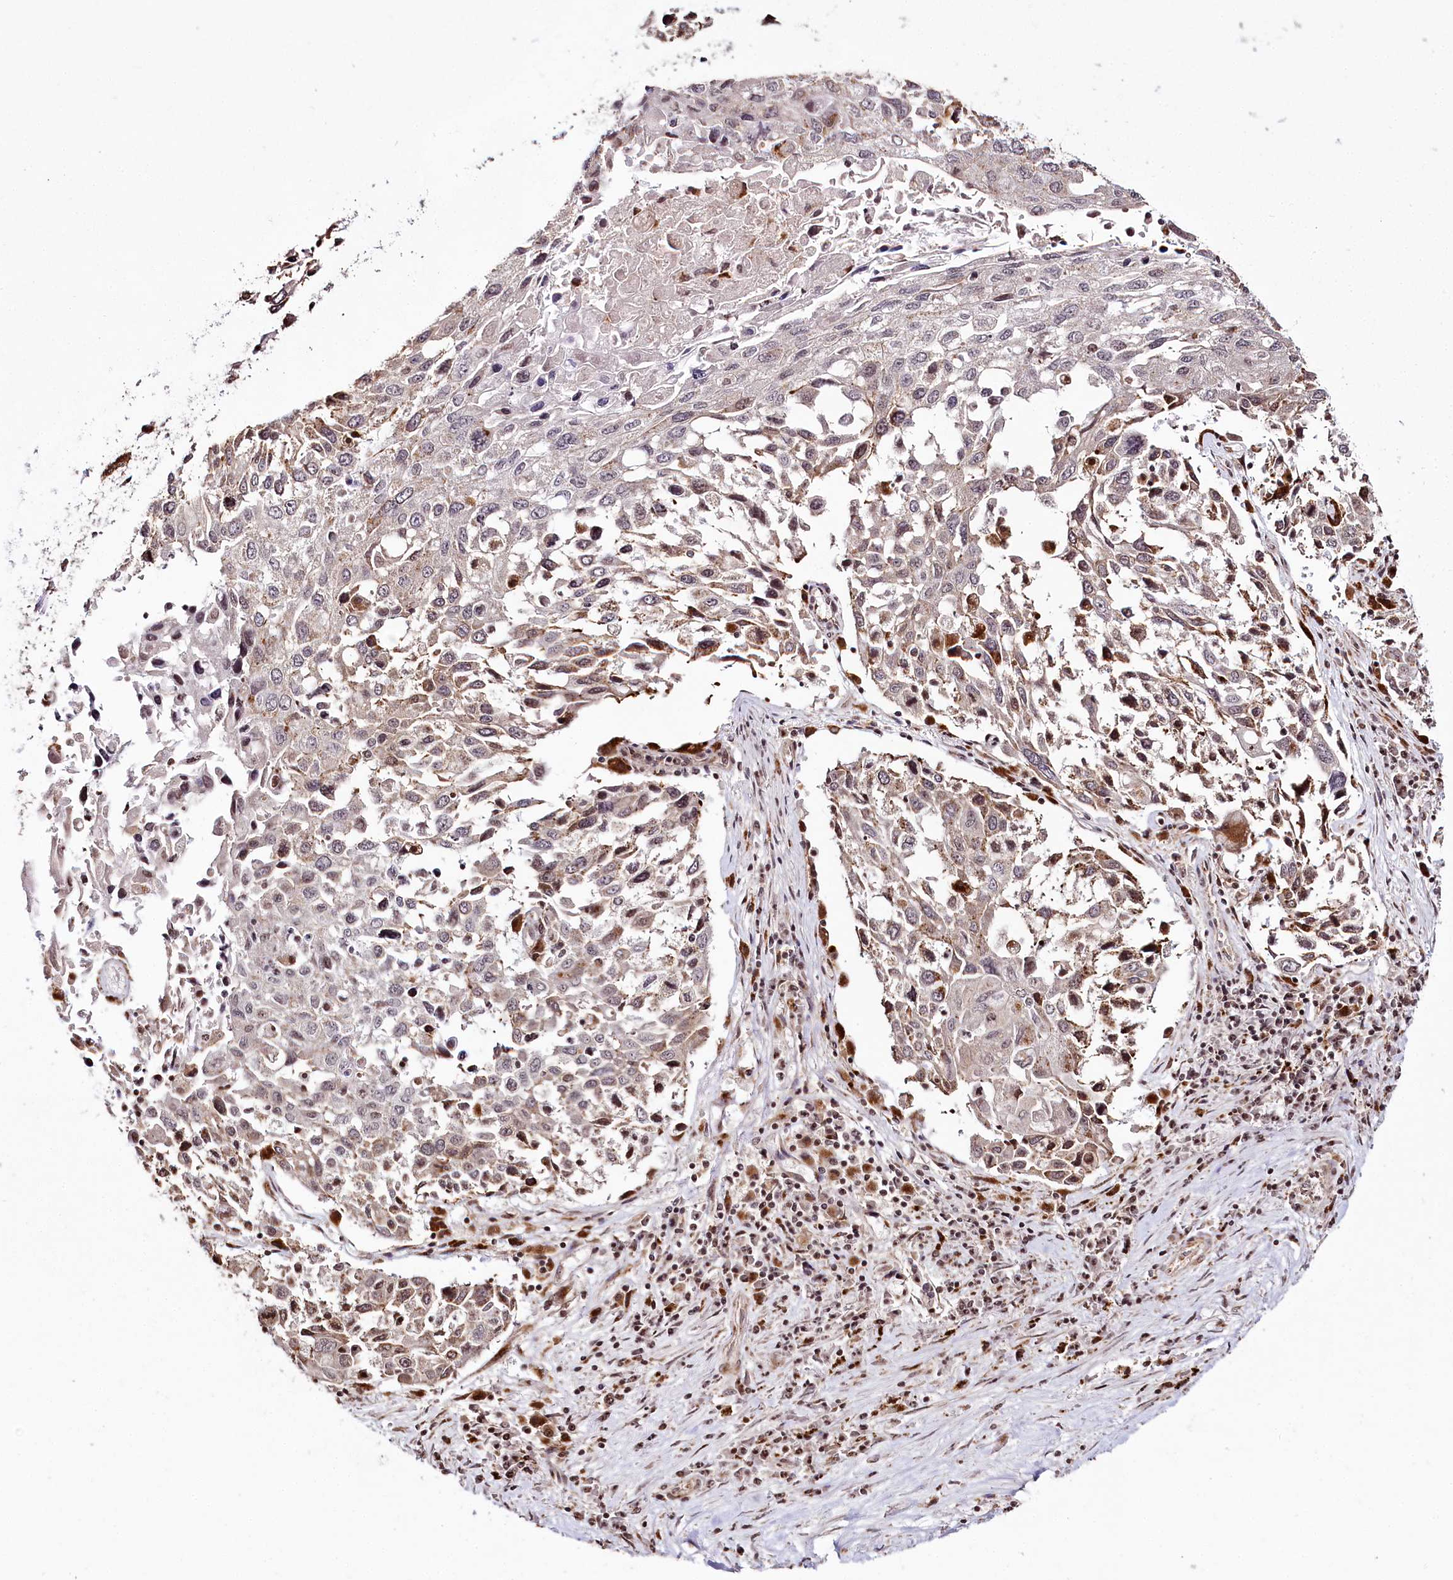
{"staining": {"intensity": "strong", "quantity": "<25%", "location": "cytoplasmic/membranous"}, "tissue": "lung cancer", "cell_type": "Tumor cells", "image_type": "cancer", "snomed": [{"axis": "morphology", "description": "Squamous cell carcinoma, NOS"}, {"axis": "topography", "description": "Lung"}], "caption": "Lung cancer (squamous cell carcinoma) stained with IHC demonstrates strong cytoplasmic/membranous expression in about <25% of tumor cells. The protein is stained brown, and the nuclei are stained in blue (DAB (3,3'-diaminobenzidine) IHC with brightfield microscopy, high magnification).", "gene": "HOXC8", "patient": {"sex": "male", "age": 65}}